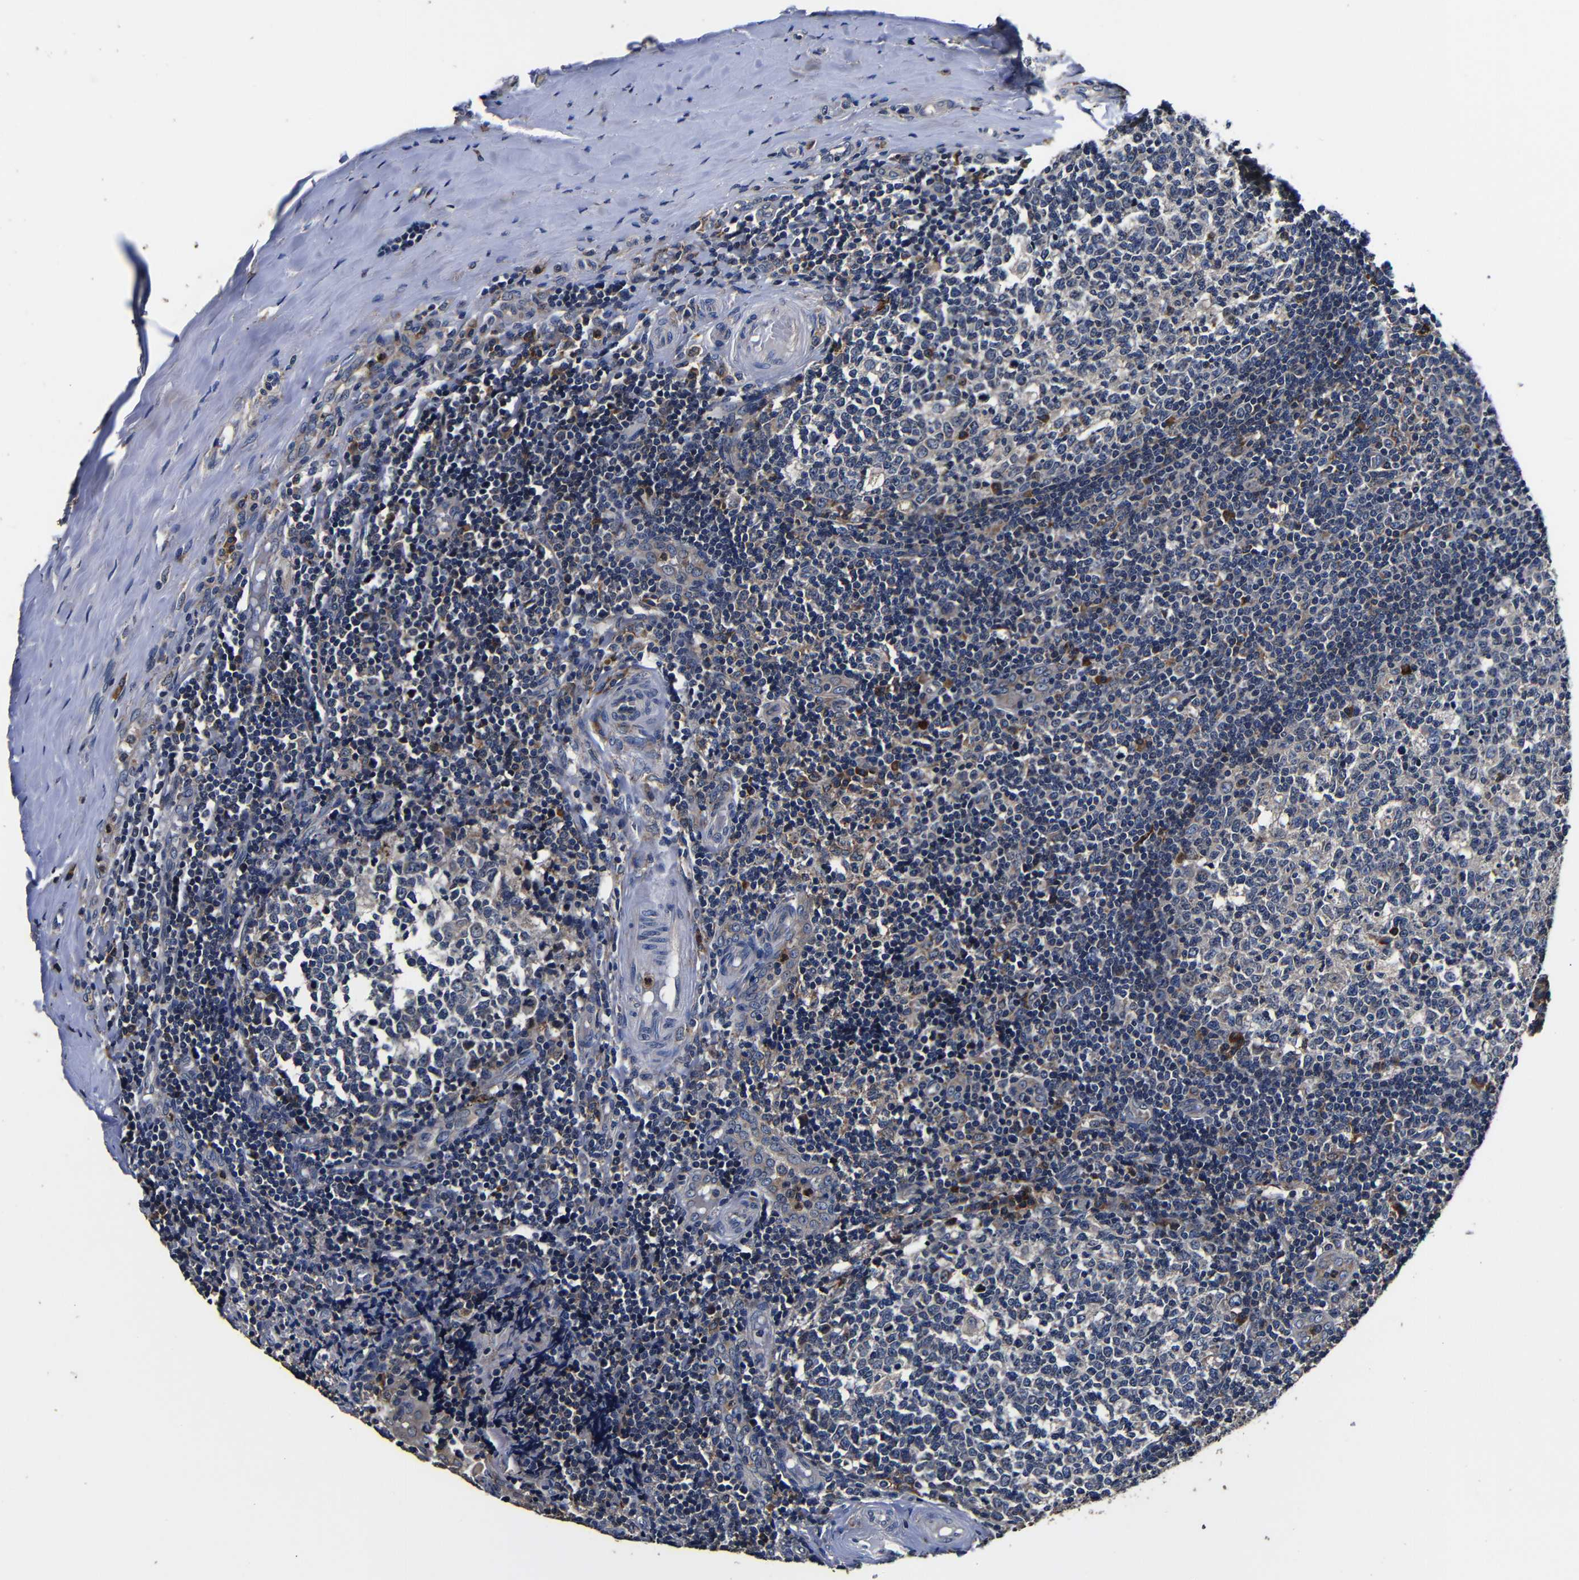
{"staining": {"intensity": "strong", "quantity": "<25%", "location": "cytoplasmic/membranous"}, "tissue": "tonsil", "cell_type": "Germinal center cells", "image_type": "normal", "snomed": [{"axis": "morphology", "description": "Normal tissue, NOS"}, {"axis": "topography", "description": "Tonsil"}], "caption": "A photomicrograph of human tonsil stained for a protein demonstrates strong cytoplasmic/membranous brown staining in germinal center cells. The protein is shown in brown color, while the nuclei are stained blue.", "gene": "SCN9A", "patient": {"sex": "female", "age": 19}}